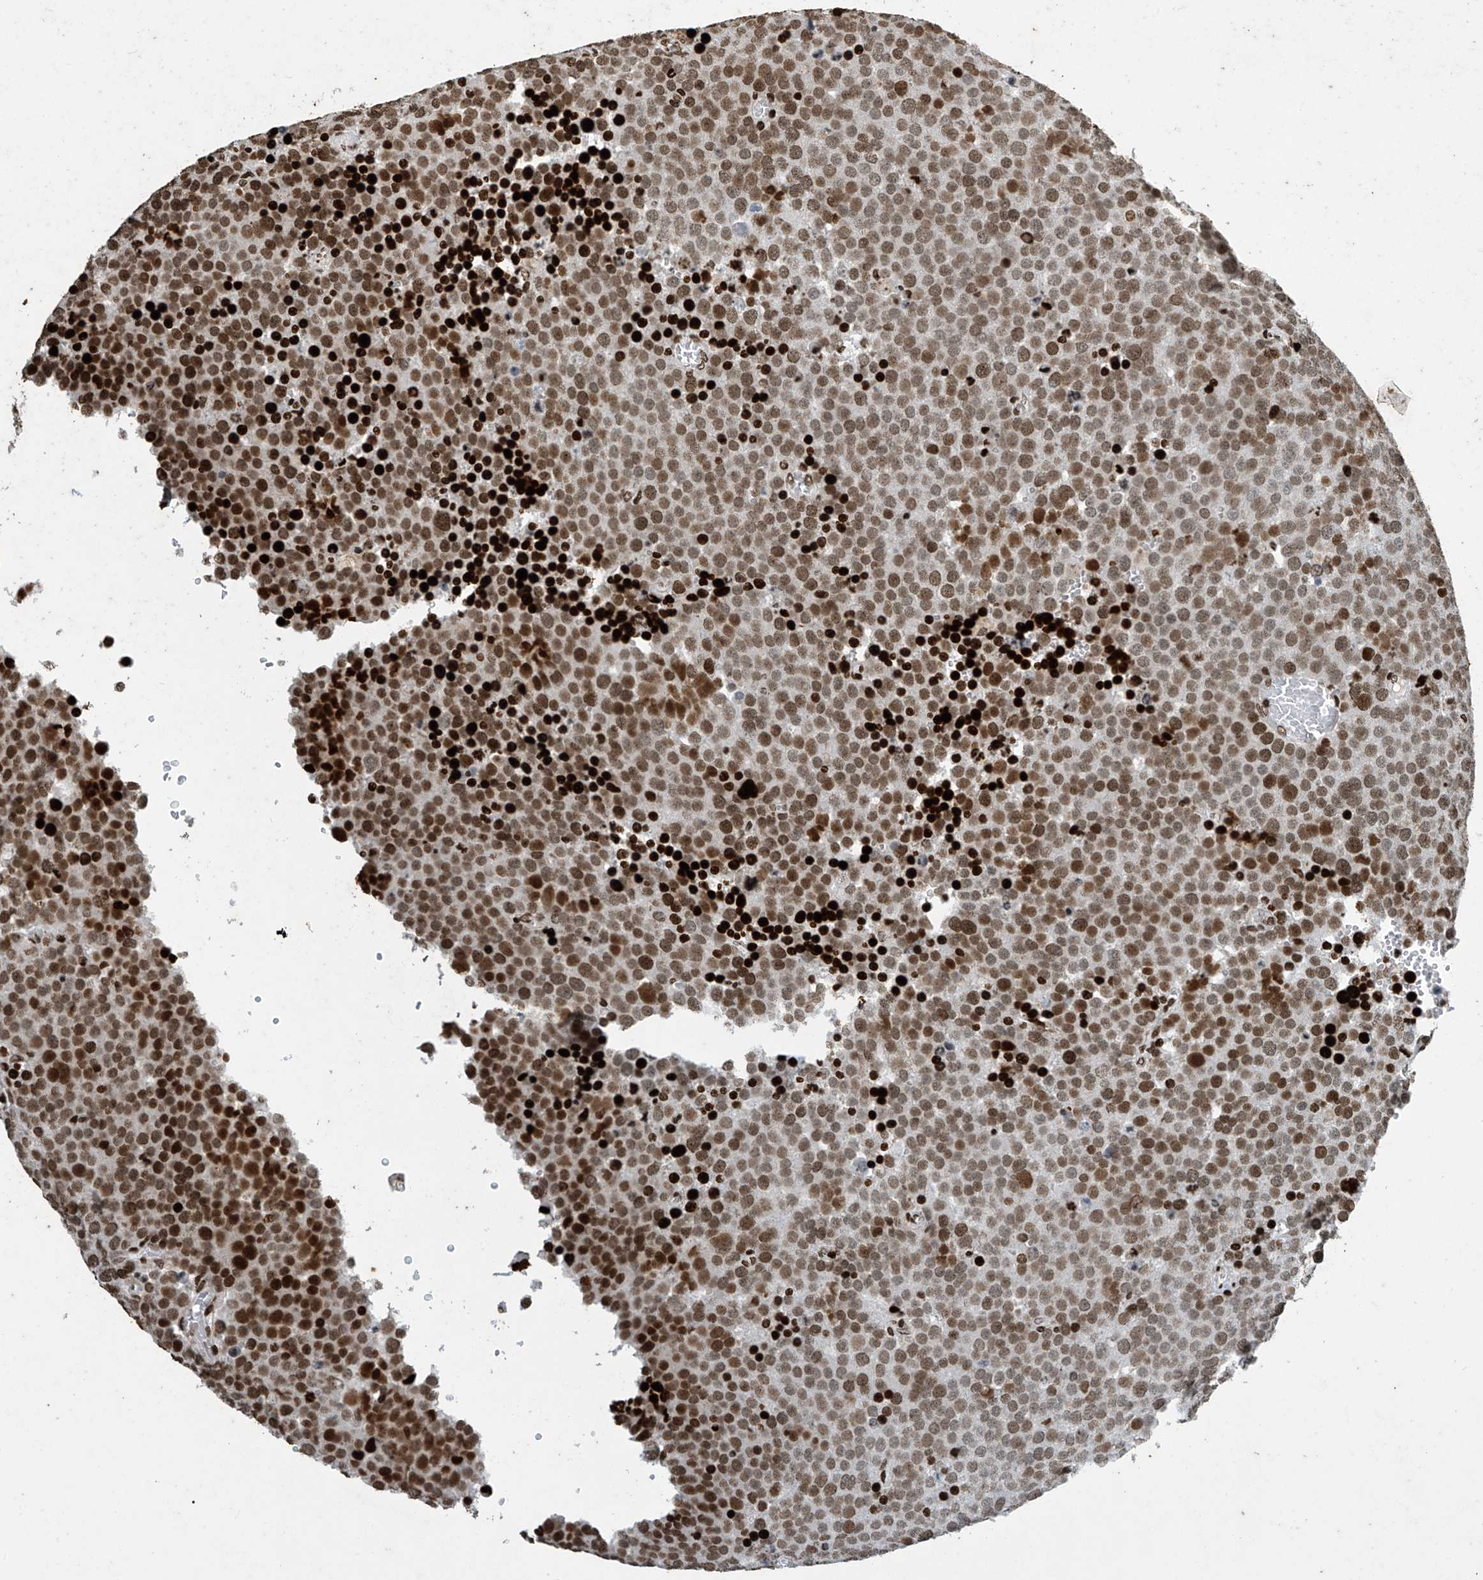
{"staining": {"intensity": "moderate", "quantity": ">75%", "location": "nuclear"}, "tissue": "testis cancer", "cell_type": "Tumor cells", "image_type": "cancer", "snomed": [{"axis": "morphology", "description": "Seminoma, NOS"}, {"axis": "topography", "description": "Testis"}], "caption": "Moderate nuclear expression for a protein is identified in about >75% of tumor cells of testis seminoma using IHC.", "gene": "H4C16", "patient": {"sex": "male", "age": 71}}